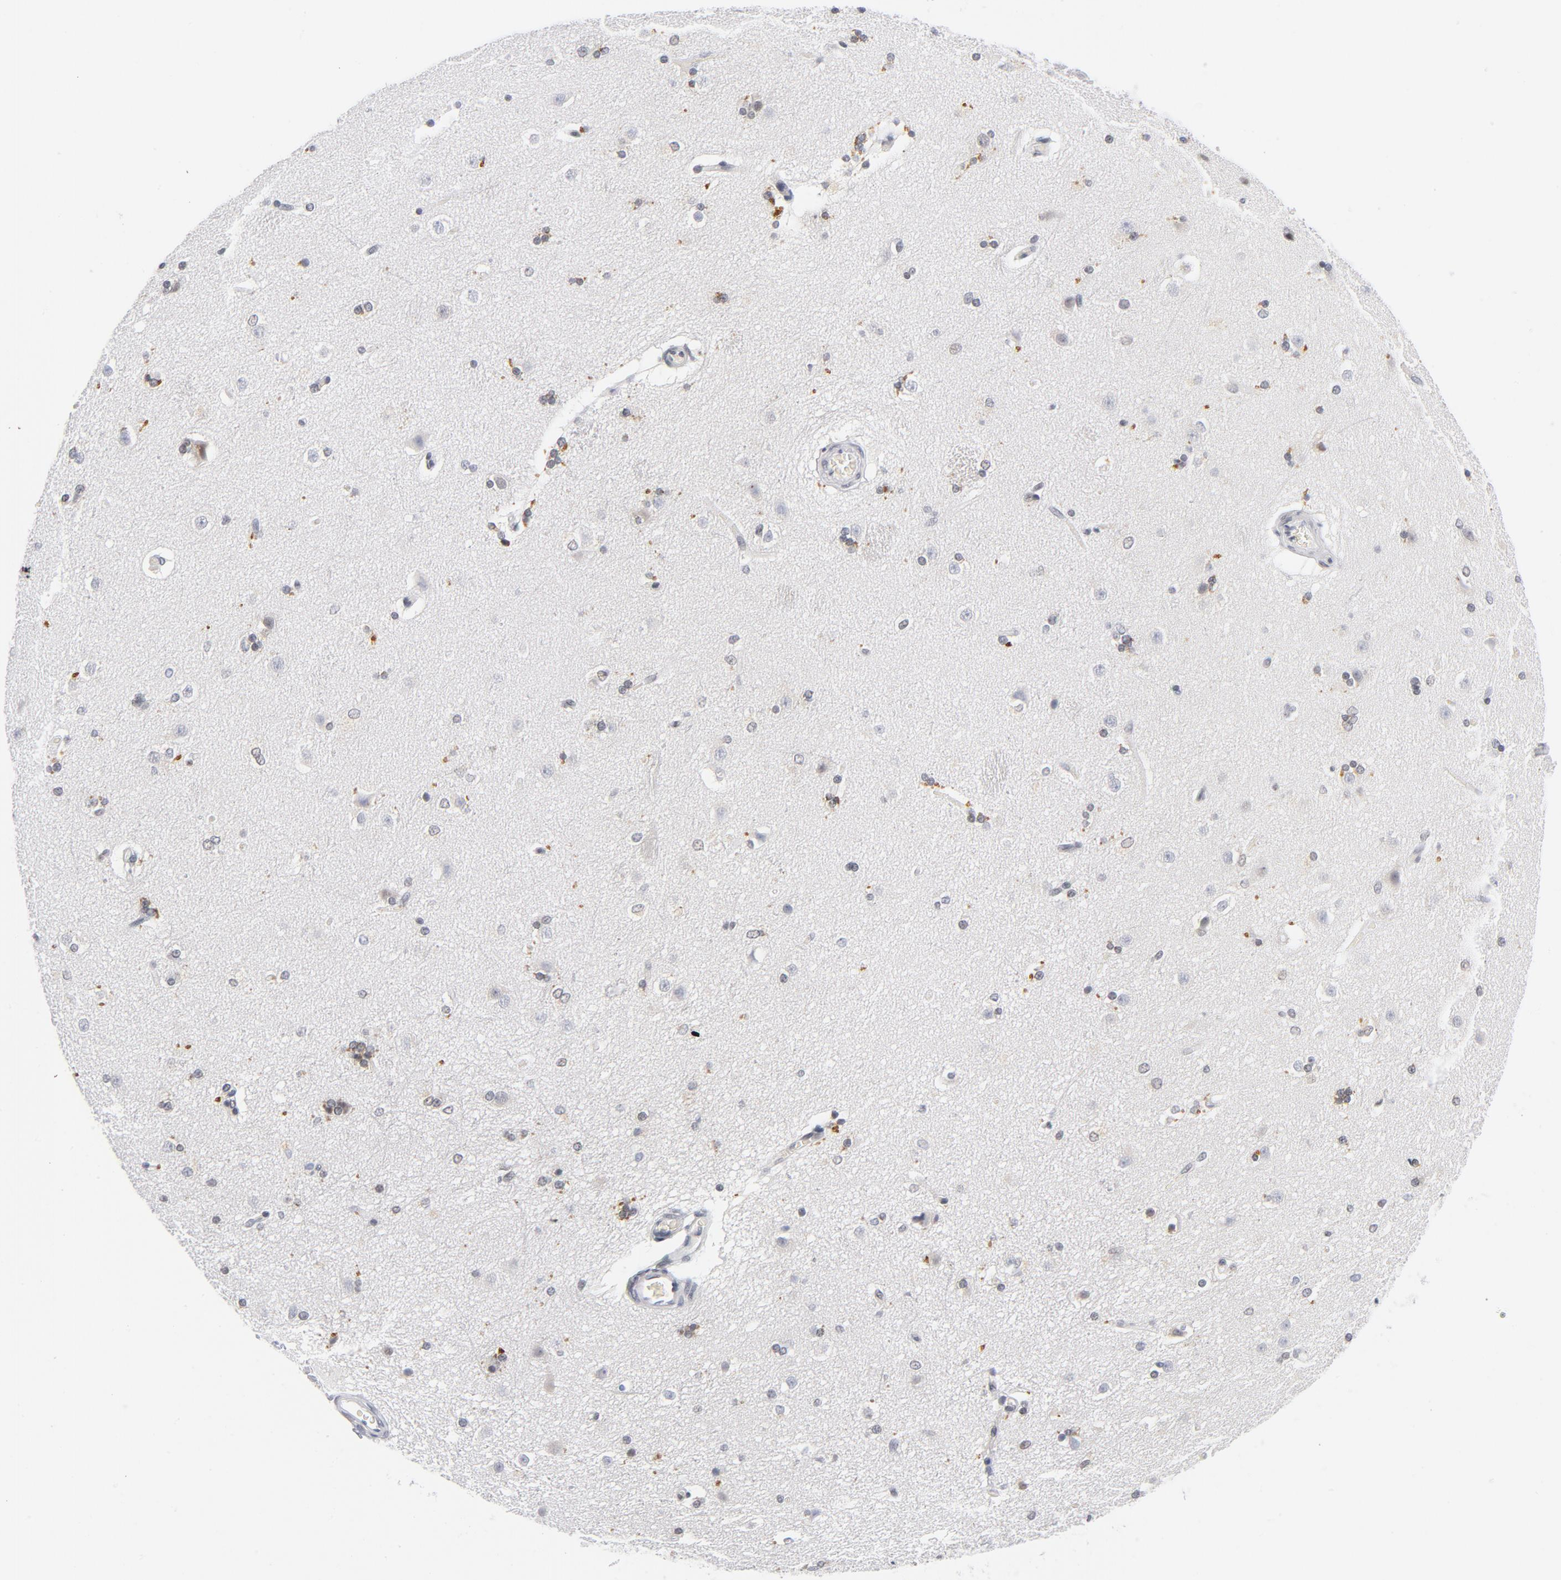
{"staining": {"intensity": "moderate", "quantity": "<25%", "location": "cytoplasmic/membranous"}, "tissue": "caudate", "cell_type": "Glial cells", "image_type": "normal", "snomed": [{"axis": "morphology", "description": "Normal tissue, NOS"}, {"axis": "topography", "description": "Lateral ventricle wall"}], "caption": "Immunohistochemical staining of benign caudate shows low levels of moderate cytoplasmic/membranous staining in about <25% of glial cells. The protein of interest is shown in brown color, while the nuclei are stained blue.", "gene": "BAP1", "patient": {"sex": "female", "age": 19}}